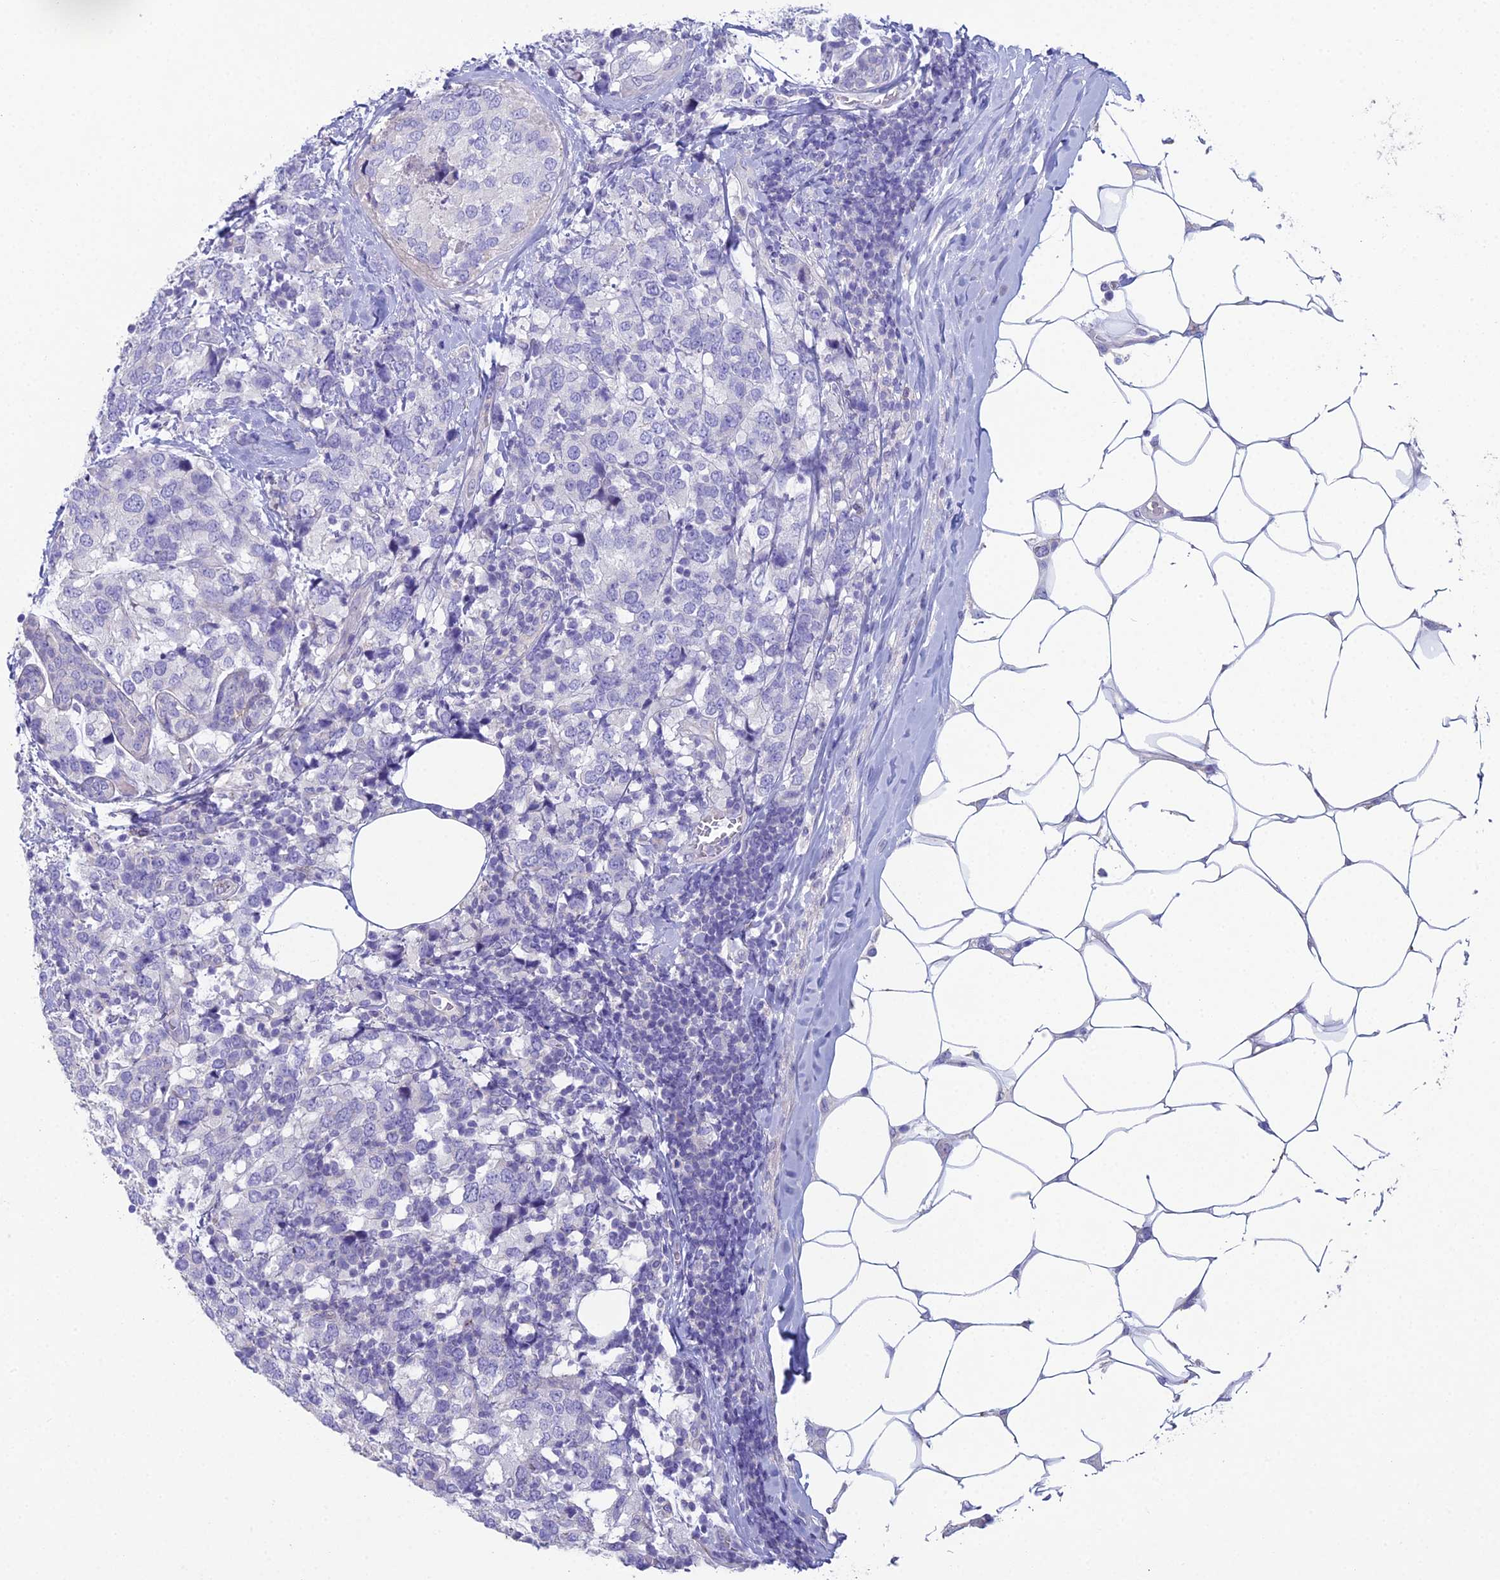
{"staining": {"intensity": "negative", "quantity": "none", "location": "none"}, "tissue": "breast cancer", "cell_type": "Tumor cells", "image_type": "cancer", "snomed": [{"axis": "morphology", "description": "Lobular carcinoma"}, {"axis": "topography", "description": "Breast"}], "caption": "Immunohistochemistry (IHC) micrograph of breast cancer stained for a protein (brown), which reveals no positivity in tumor cells.", "gene": "NCAM1", "patient": {"sex": "female", "age": 59}}